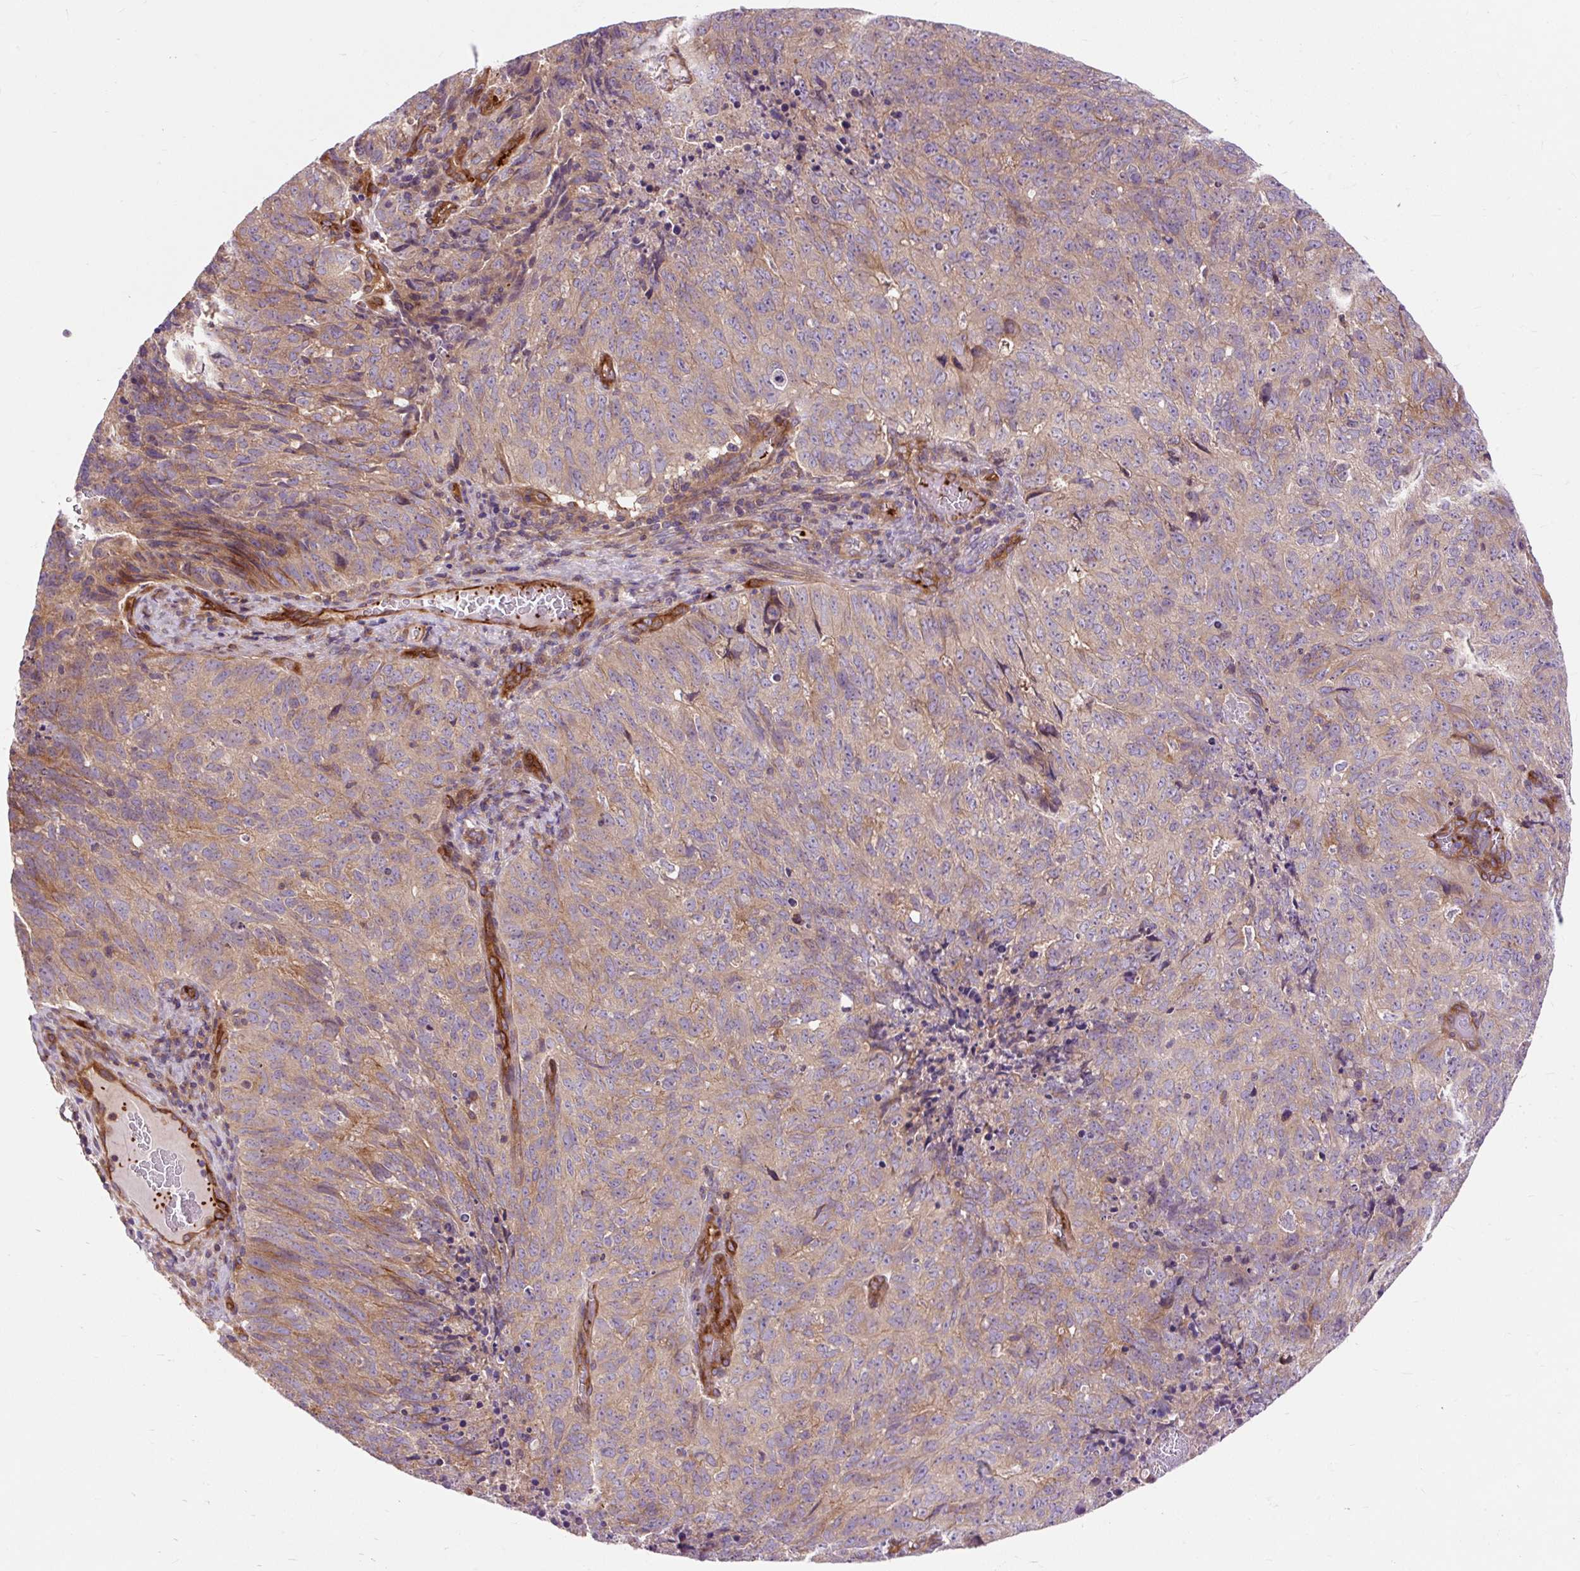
{"staining": {"intensity": "moderate", "quantity": "25%-75%", "location": "cytoplasmic/membranous"}, "tissue": "cervical cancer", "cell_type": "Tumor cells", "image_type": "cancer", "snomed": [{"axis": "morphology", "description": "Adenocarcinoma, NOS"}, {"axis": "topography", "description": "Cervix"}], "caption": "Cervical cancer (adenocarcinoma) stained with DAB (3,3'-diaminobenzidine) IHC reveals medium levels of moderate cytoplasmic/membranous expression in approximately 25%-75% of tumor cells.", "gene": "PCDHGB3", "patient": {"sex": "female", "age": 38}}